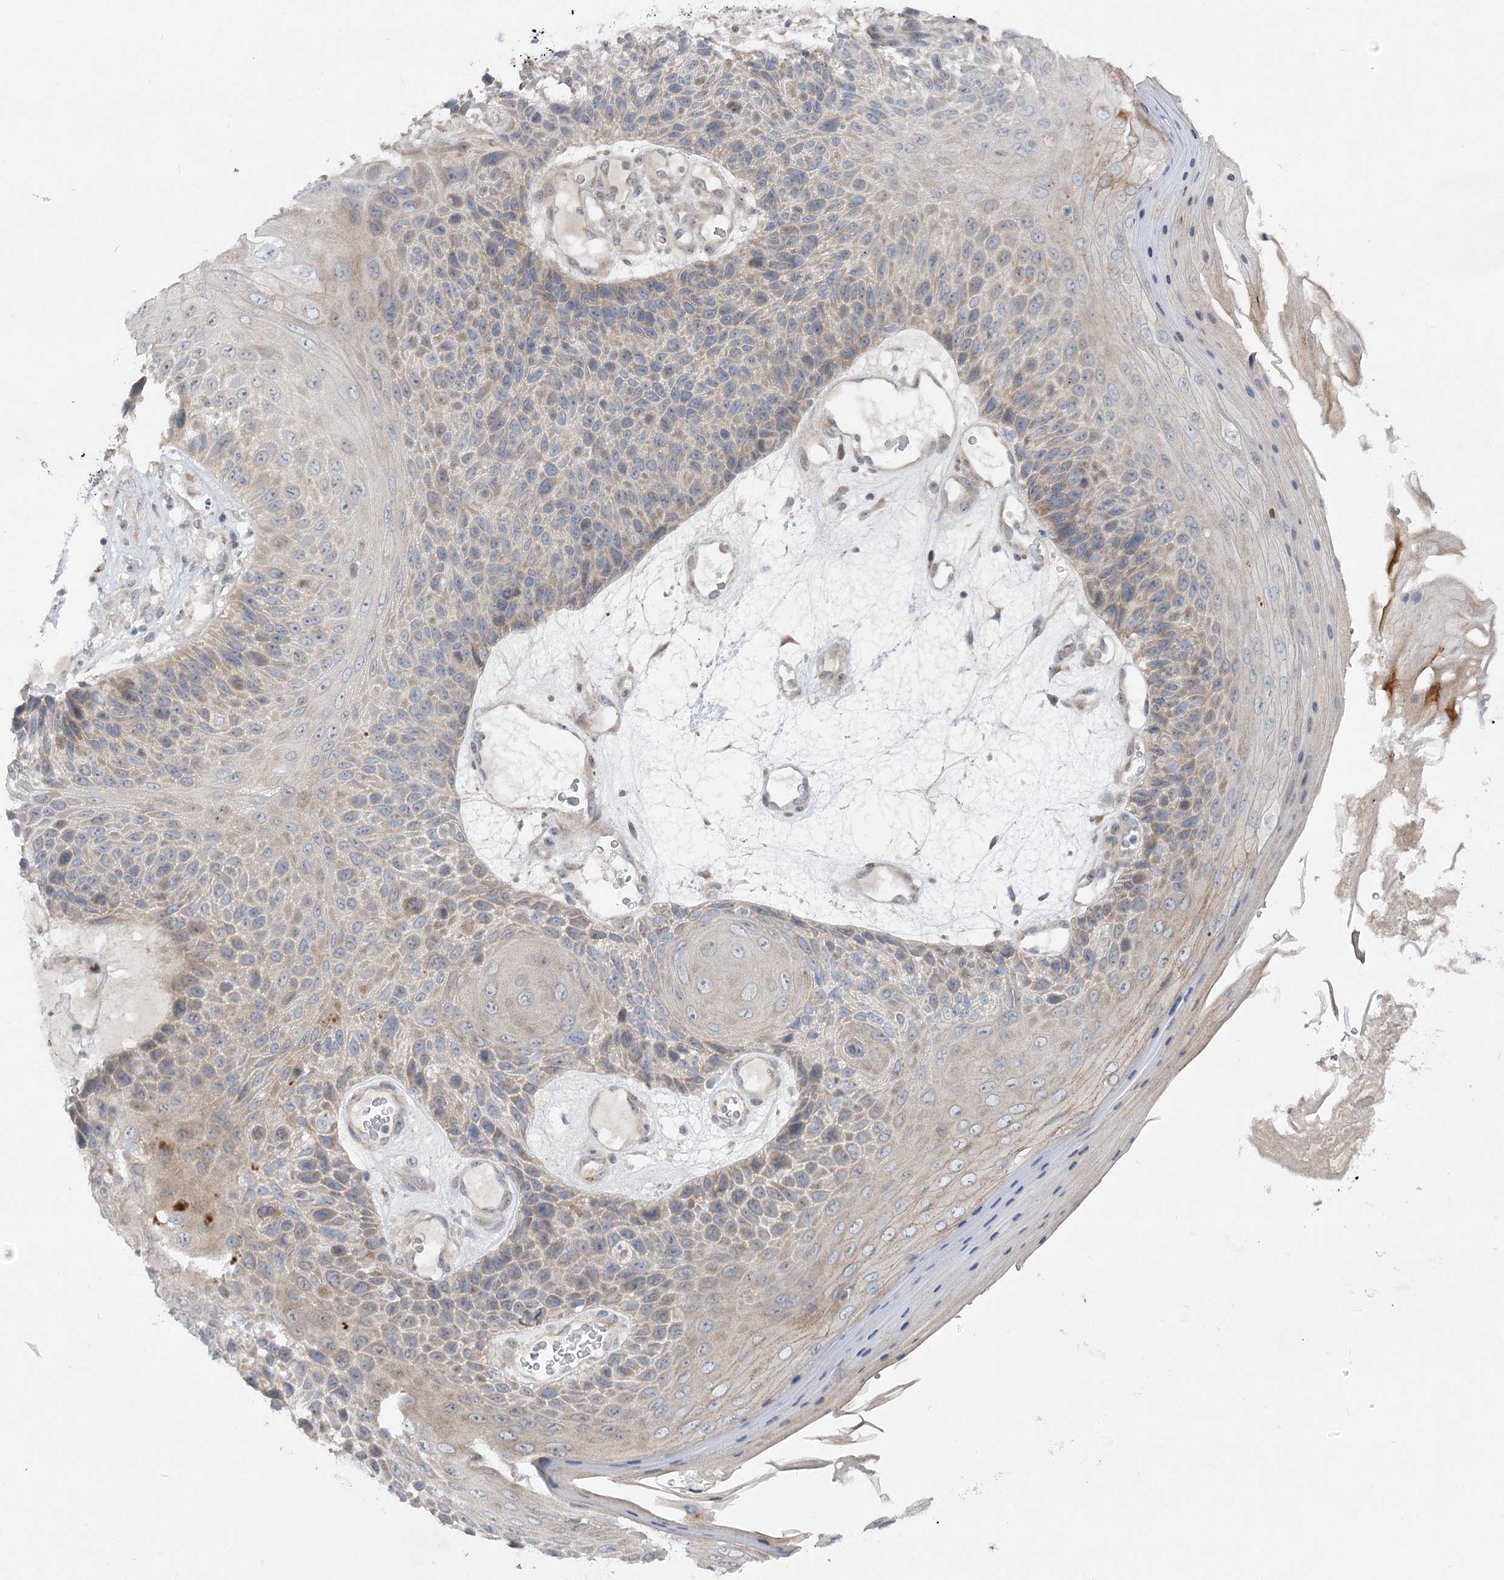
{"staining": {"intensity": "weak", "quantity": "25%-75%", "location": "cytoplasmic/membranous"}, "tissue": "skin cancer", "cell_type": "Tumor cells", "image_type": "cancer", "snomed": [{"axis": "morphology", "description": "Squamous cell carcinoma, NOS"}, {"axis": "topography", "description": "Skin"}], "caption": "Immunohistochemistry of human squamous cell carcinoma (skin) reveals low levels of weak cytoplasmic/membranous expression in approximately 25%-75% of tumor cells.", "gene": "FGF19", "patient": {"sex": "female", "age": 88}}